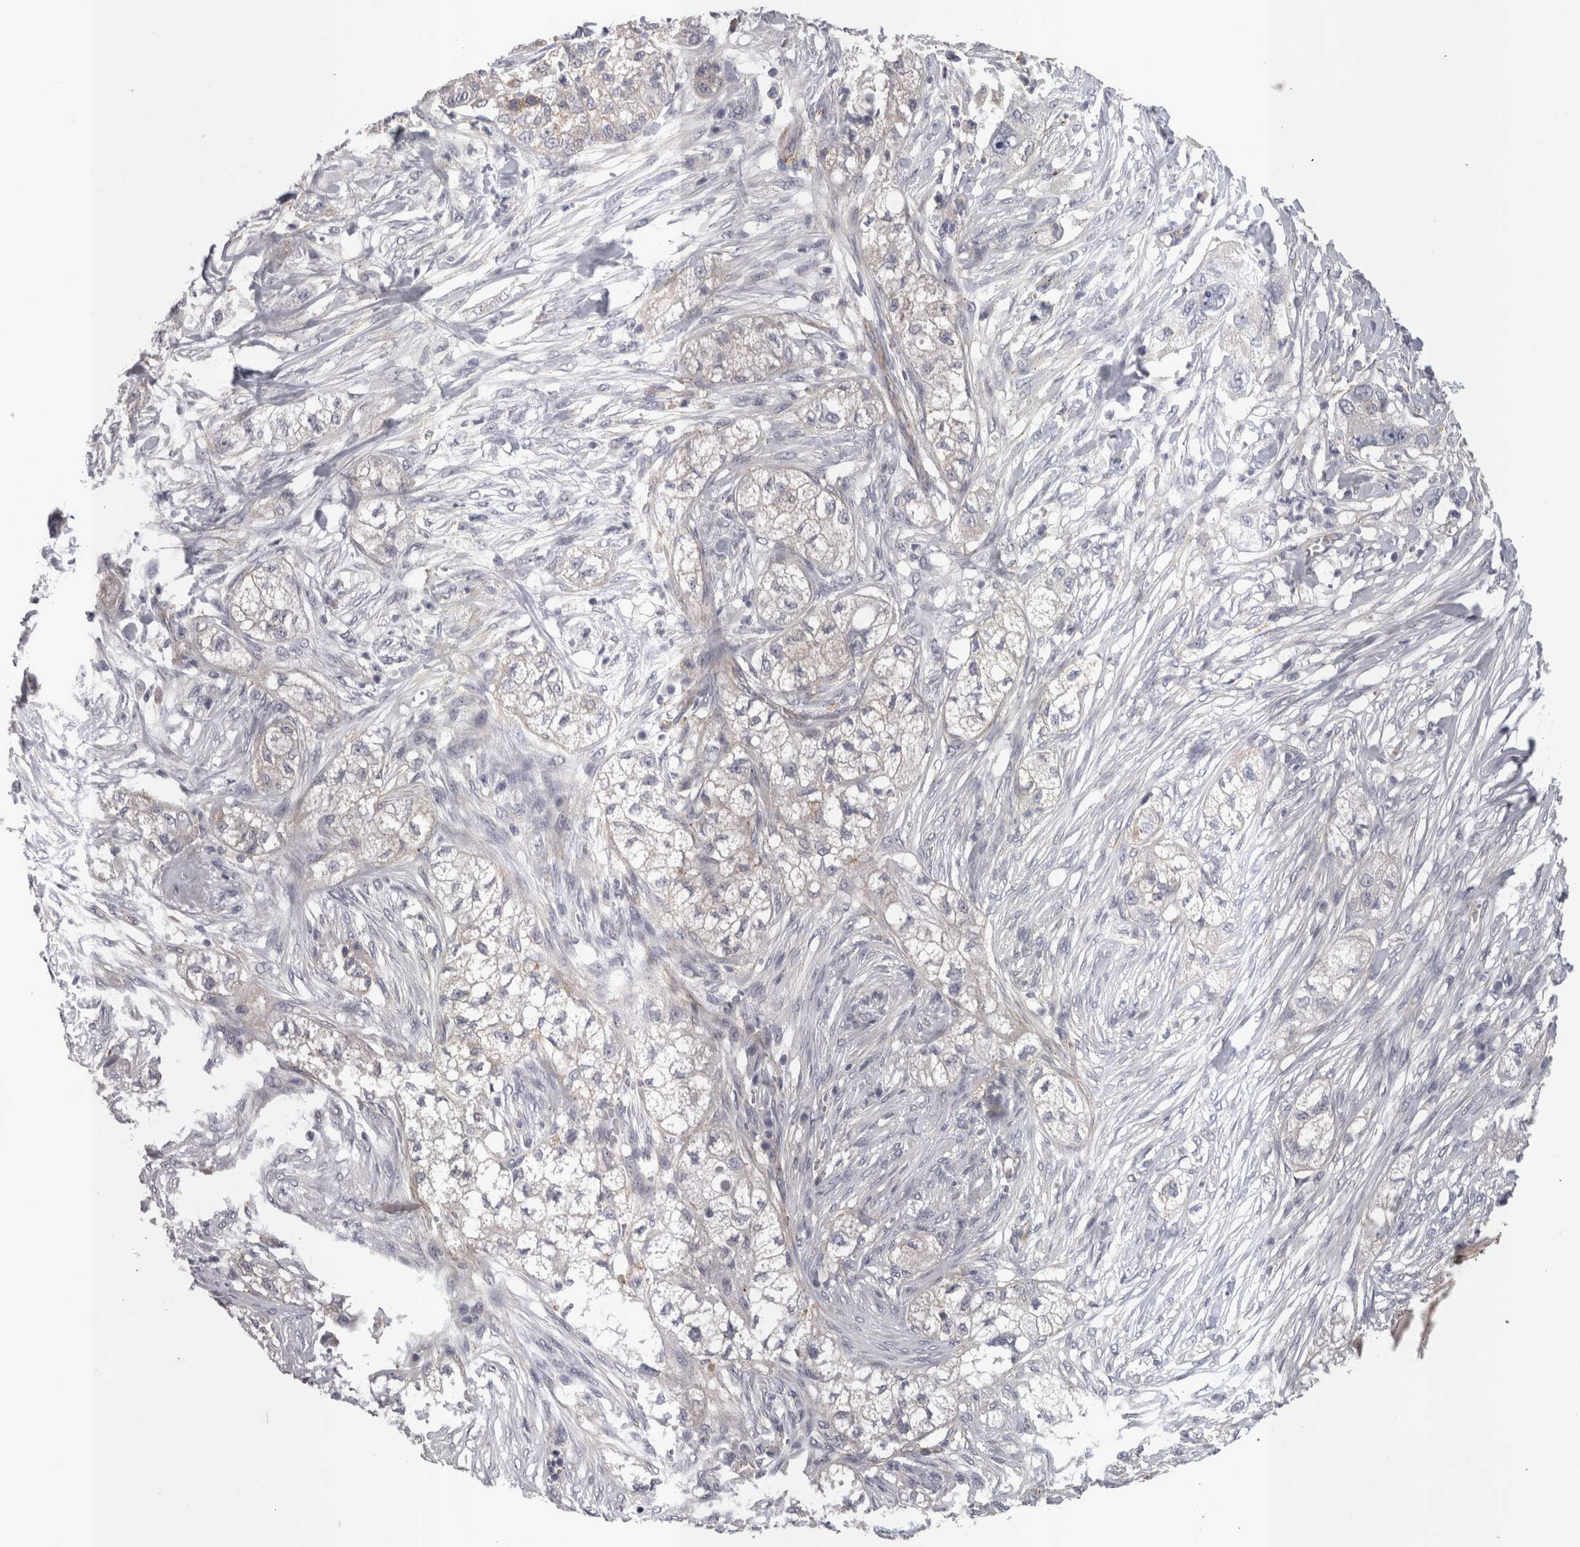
{"staining": {"intensity": "negative", "quantity": "none", "location": "none"}, "tissue": "pancreatic cancer", "cell_type": "Tumor cells", "image_type": "cancer", "snomed": [{"axis": "morphology", "description": "Adenocarcinoma, NOS"}, {"axis": "topography", "description": "Pancreas"}], "caption": "This histopathology image is of pancreatic cancer (adenocarcinoma) stained with immunohistochemistry to label a protein in brown with the nuclei are counter-stained blue. There is no positivity in tumor cells. The staining is performed using DAB brown chromogen with nuclei counter-stained in using hematoxylin.", "gene": "LYZL6", "patient": {"sex": "female", "age": 78}}